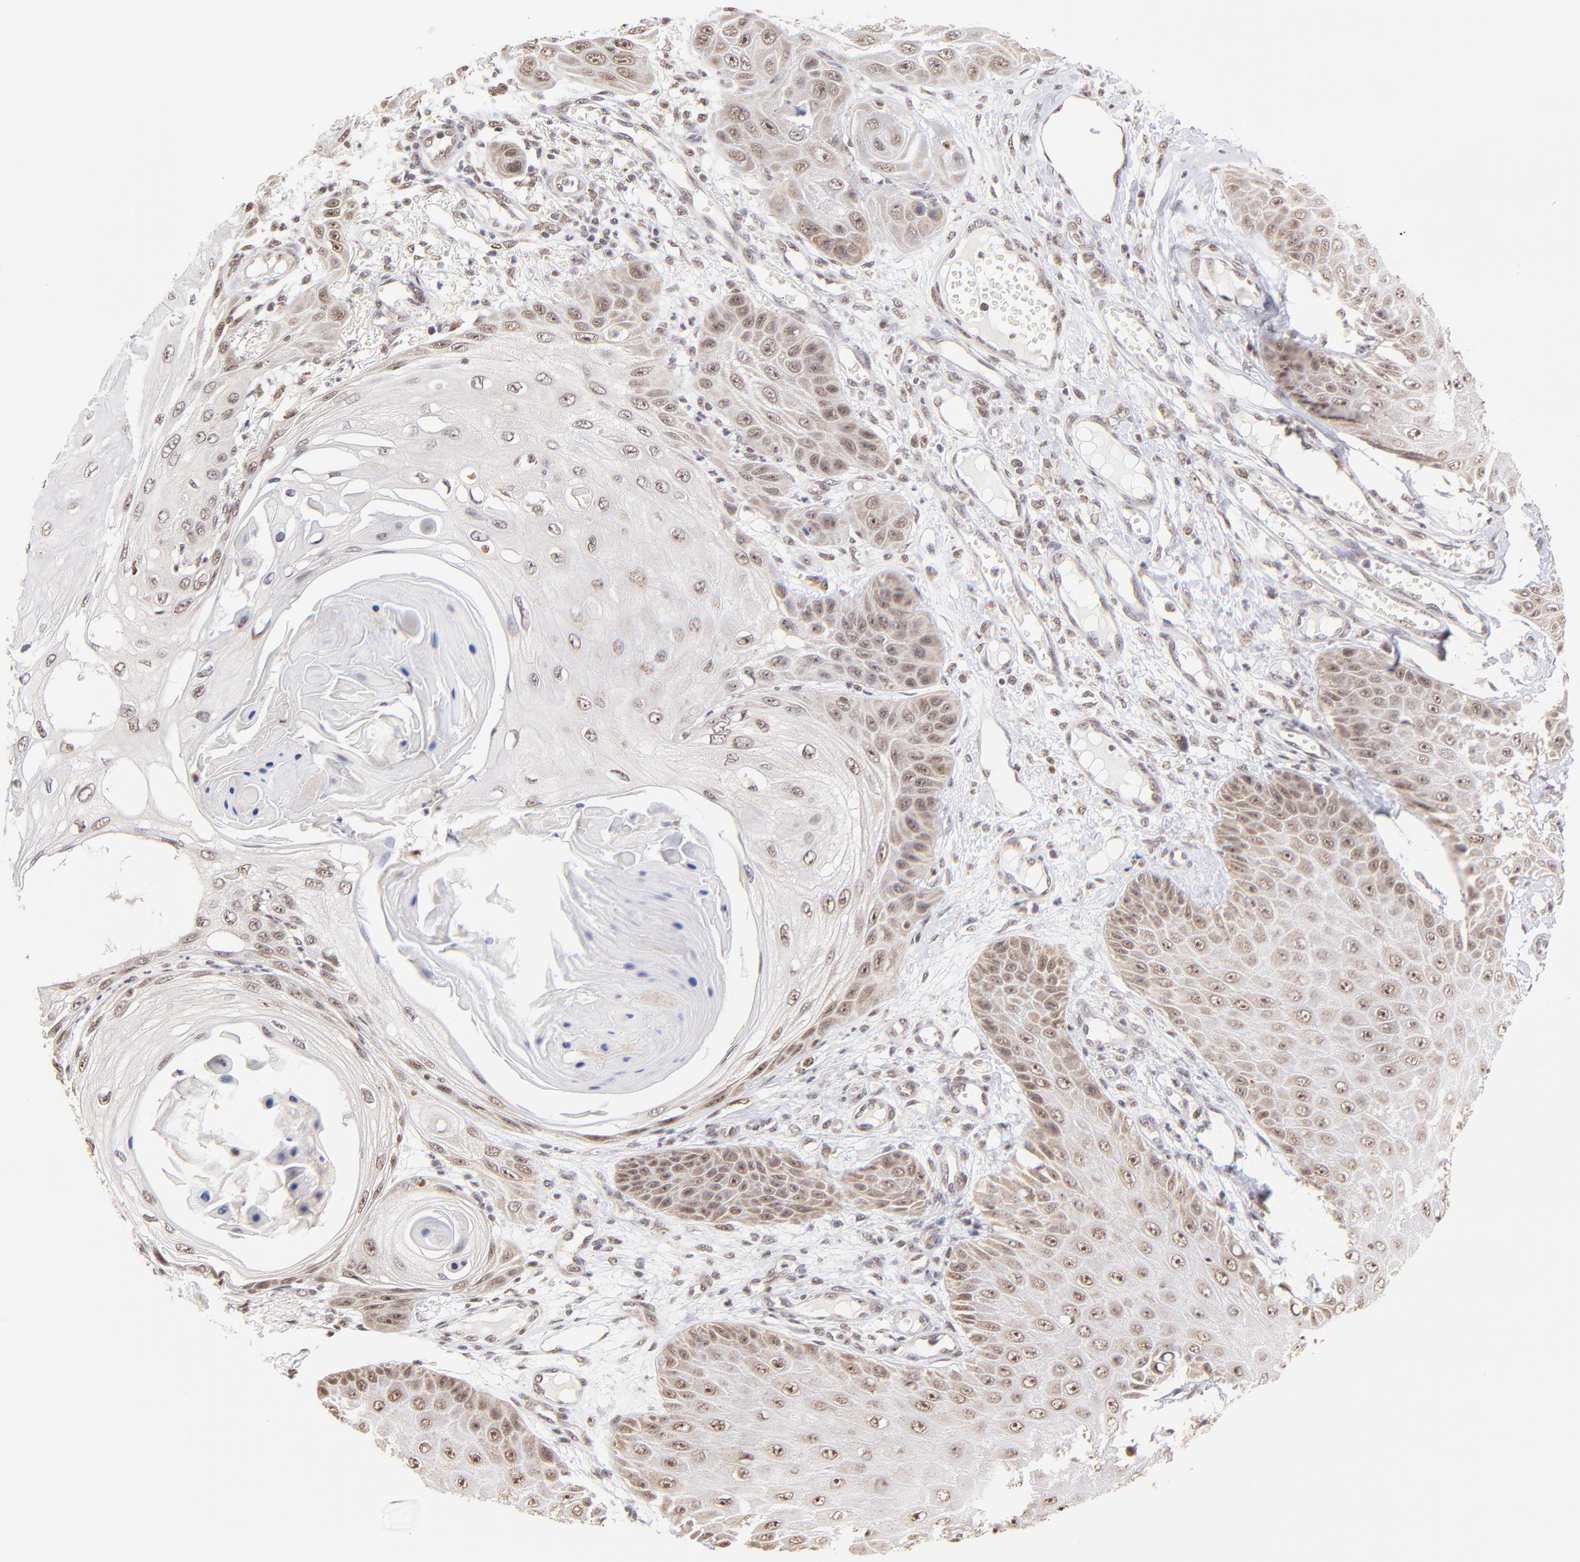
{"staining": {"intensity": "moderate", "quantity": "25%-75%", "location": "nuclear"}, "tissue": "skin cancer", "cell_type": "Tumor cells", "image_type": "cancer", "snomed": [{"axis": "morphology", "description": "Squamous cell carcinoma, NOS"}, {"axis": "topography", "description": "Skin"}], "caption": "Skin cancer tissue reveals moderate nuclear expression in about 25%-75% of tumor cells, visualized by immunohistochemistry.", "gene": "ZNF670", "patient": {"sex": "female", "age": 40}}